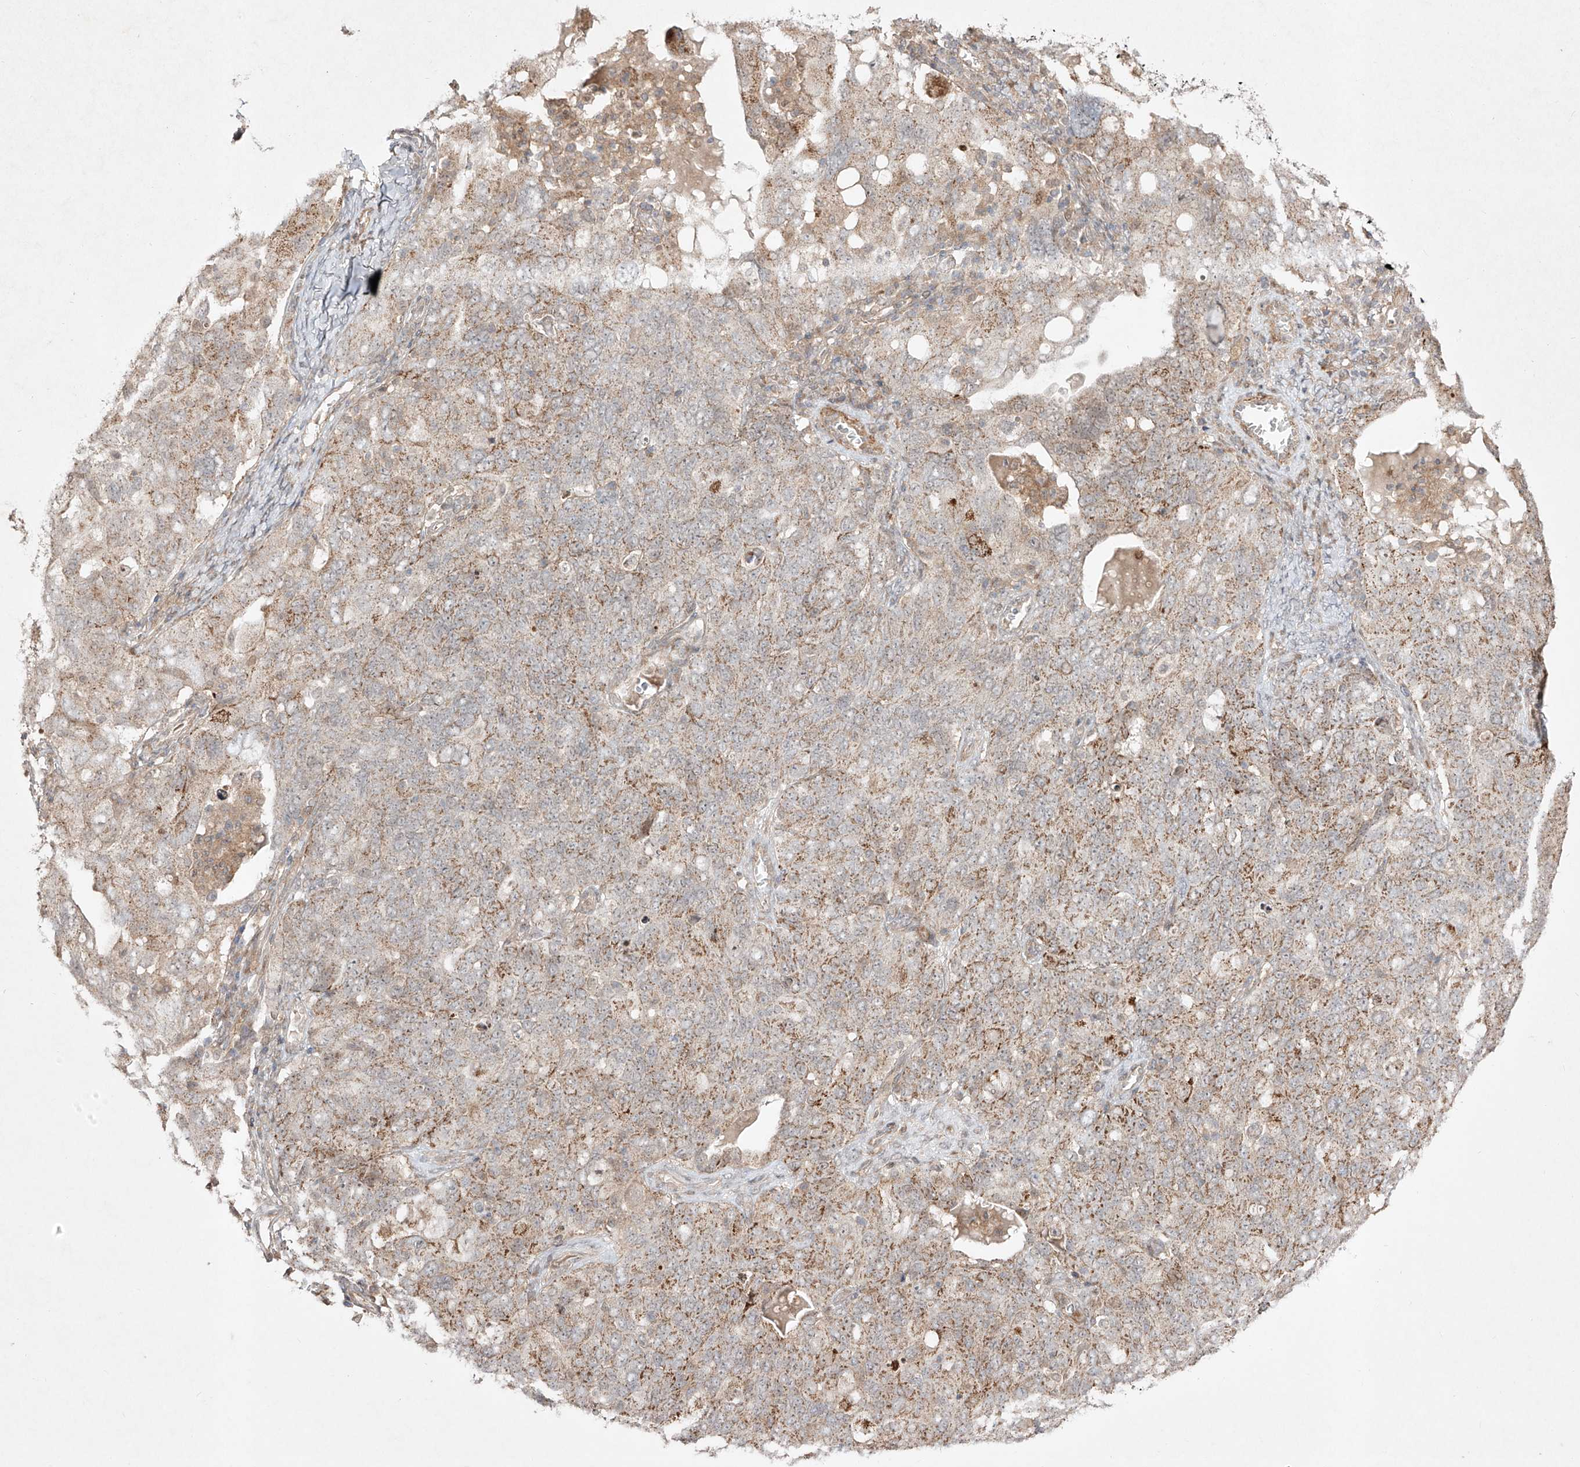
{"staining": {"intensity": "moderate", "quantity": "25%-75%", "location": "cytoplasmic/membranous"}, "tissue": "ovarian cancer", "cell_type": "Tumor cells", "image_type": "cancer", "snomed": [{"axis": "morphology", "description": "Carcinoma, endometroid"}, {"axis": "topography", "description": "Ovary"}], "caption": "Immunohistochemistry histopathology image of human ovarian endometroid carcinoma stained for a protein (brown), which shows medium levels of moderate cytoplasmic/membranous staining in approximately 25%-75% of tumor cells.", "gene": "KDM1B", "patient": {"sex": "female", "age": 62}}